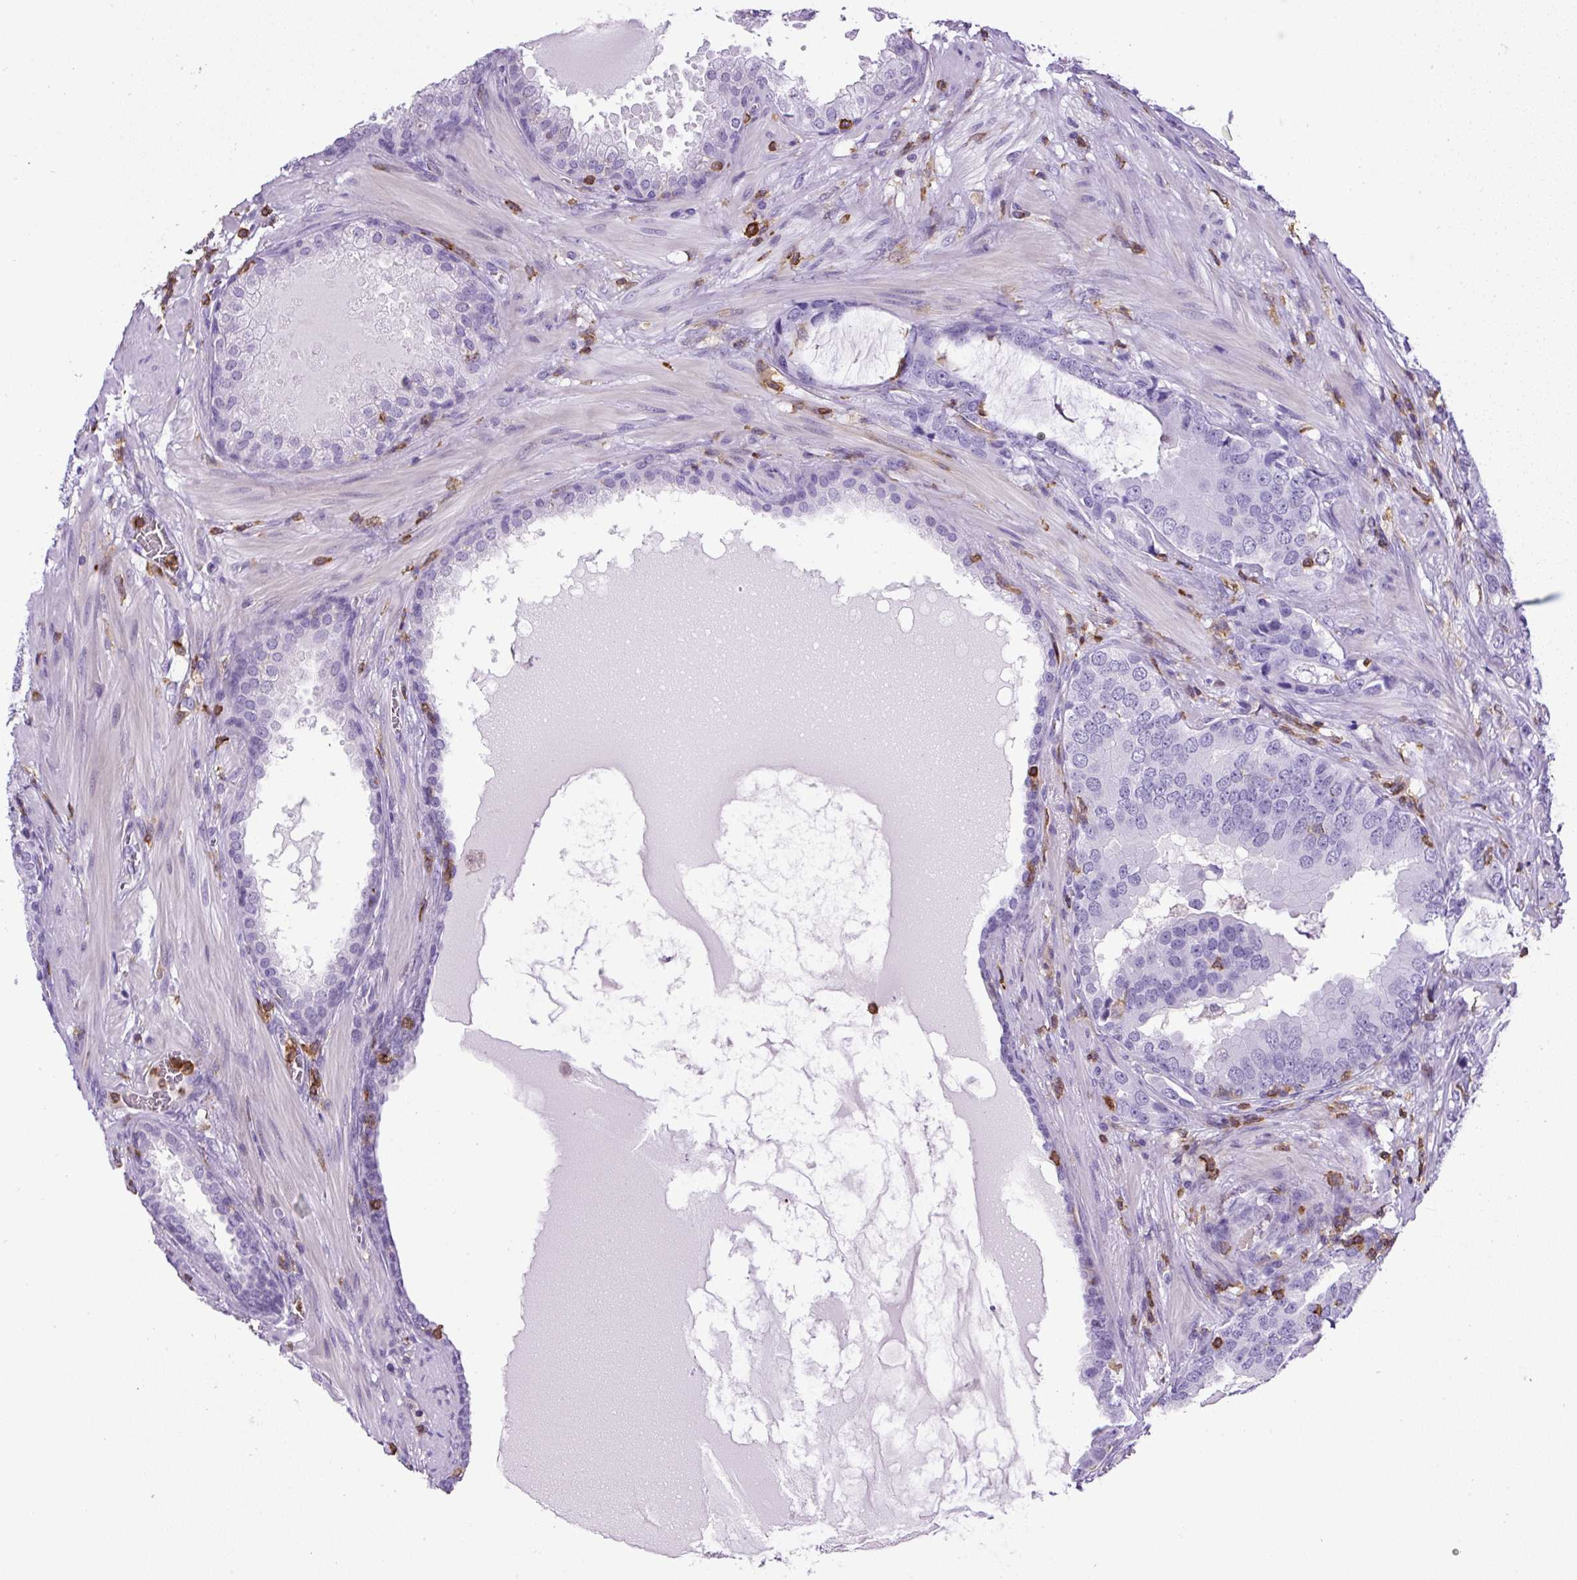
{"staining": {"intensity": "negative", "quantity": "none", "location": "none"}, "tissue": "prostate cancer", "cell_type": "Tumor cells", "image_type": "cancer", "snomed": [{"axis": "morphology", "description": "Adenocarcinoma, High grade"}, {"axis": "topography", "description": "Prostate"}], "caption": "This micrograph is of prostate adenocarcinoma (high-grade) stained with immunohistochemistry to label a protein in brown with the nuclei are counter-stained blue. There is no positivity in tumor cells. The staining was performed using DAB to visualize the protein expression in brown, while the nuclei were stained in blue with hematoxylin (Magnification: 20x).", "gene": "FAM228B", "patient": {"sex": "male", "age": 55}}